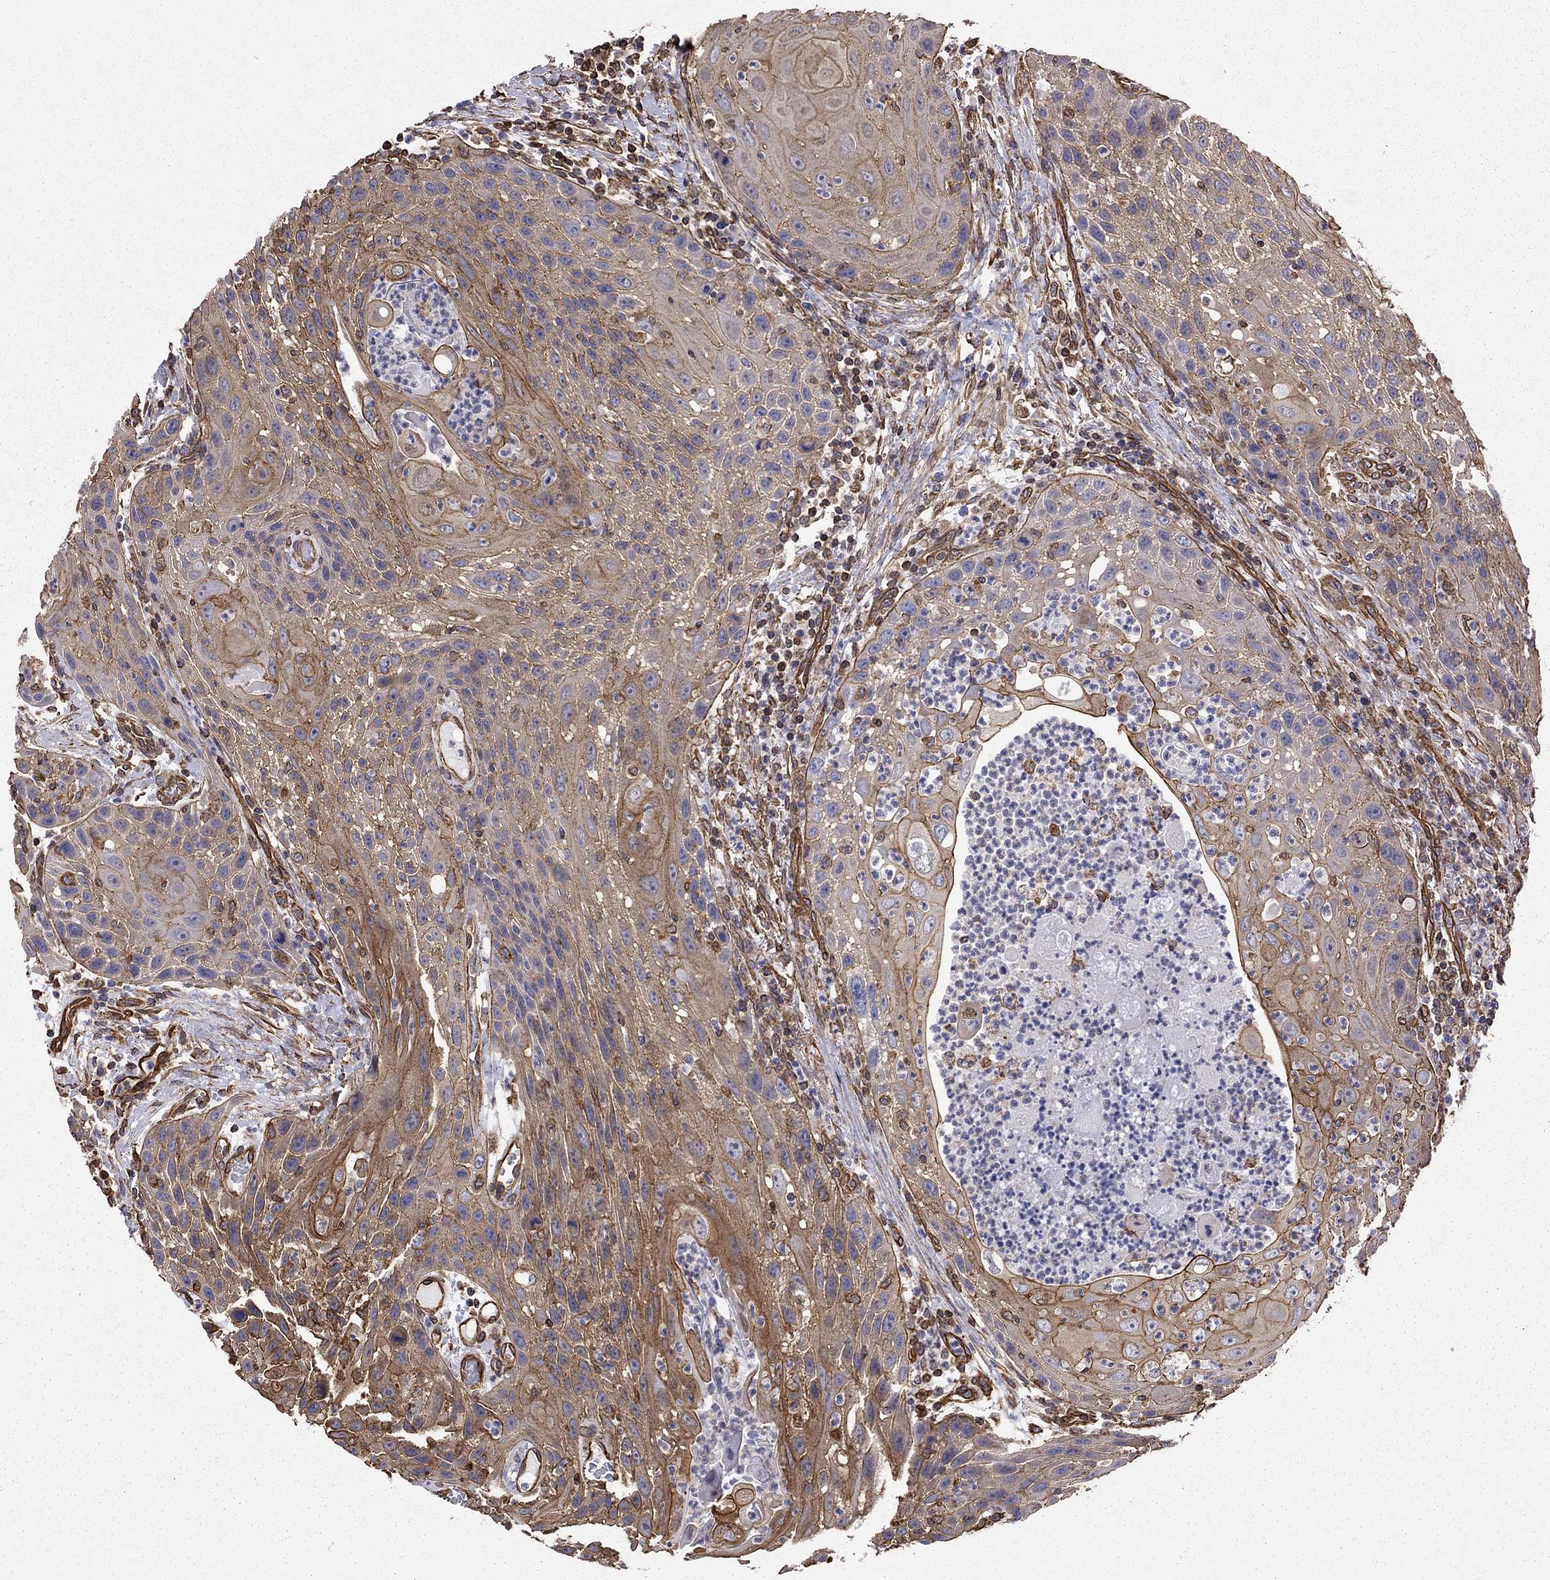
{"staining": {"intensity": "strong", "quantity": ">75%", "location": "cytoplasmic/membranous"}, "tissue": "head and neck cancer", "cell_type": "Tumor cells", "image_type": "cancer", "snomed": [{"axis": "morphology", "description": "Squamous cell carcinoma, NOS"}, {"axis": "topography", "description": "Head-Neck"}], "caption": "Protein analysis of squamous cell carcinoma (head and neck) tissue reveals strong cytoplasmic/membranous staining in about >75% of tumor cells.", "gene": "BICDL2", "patient": {"sex": "male", "age": 69}}